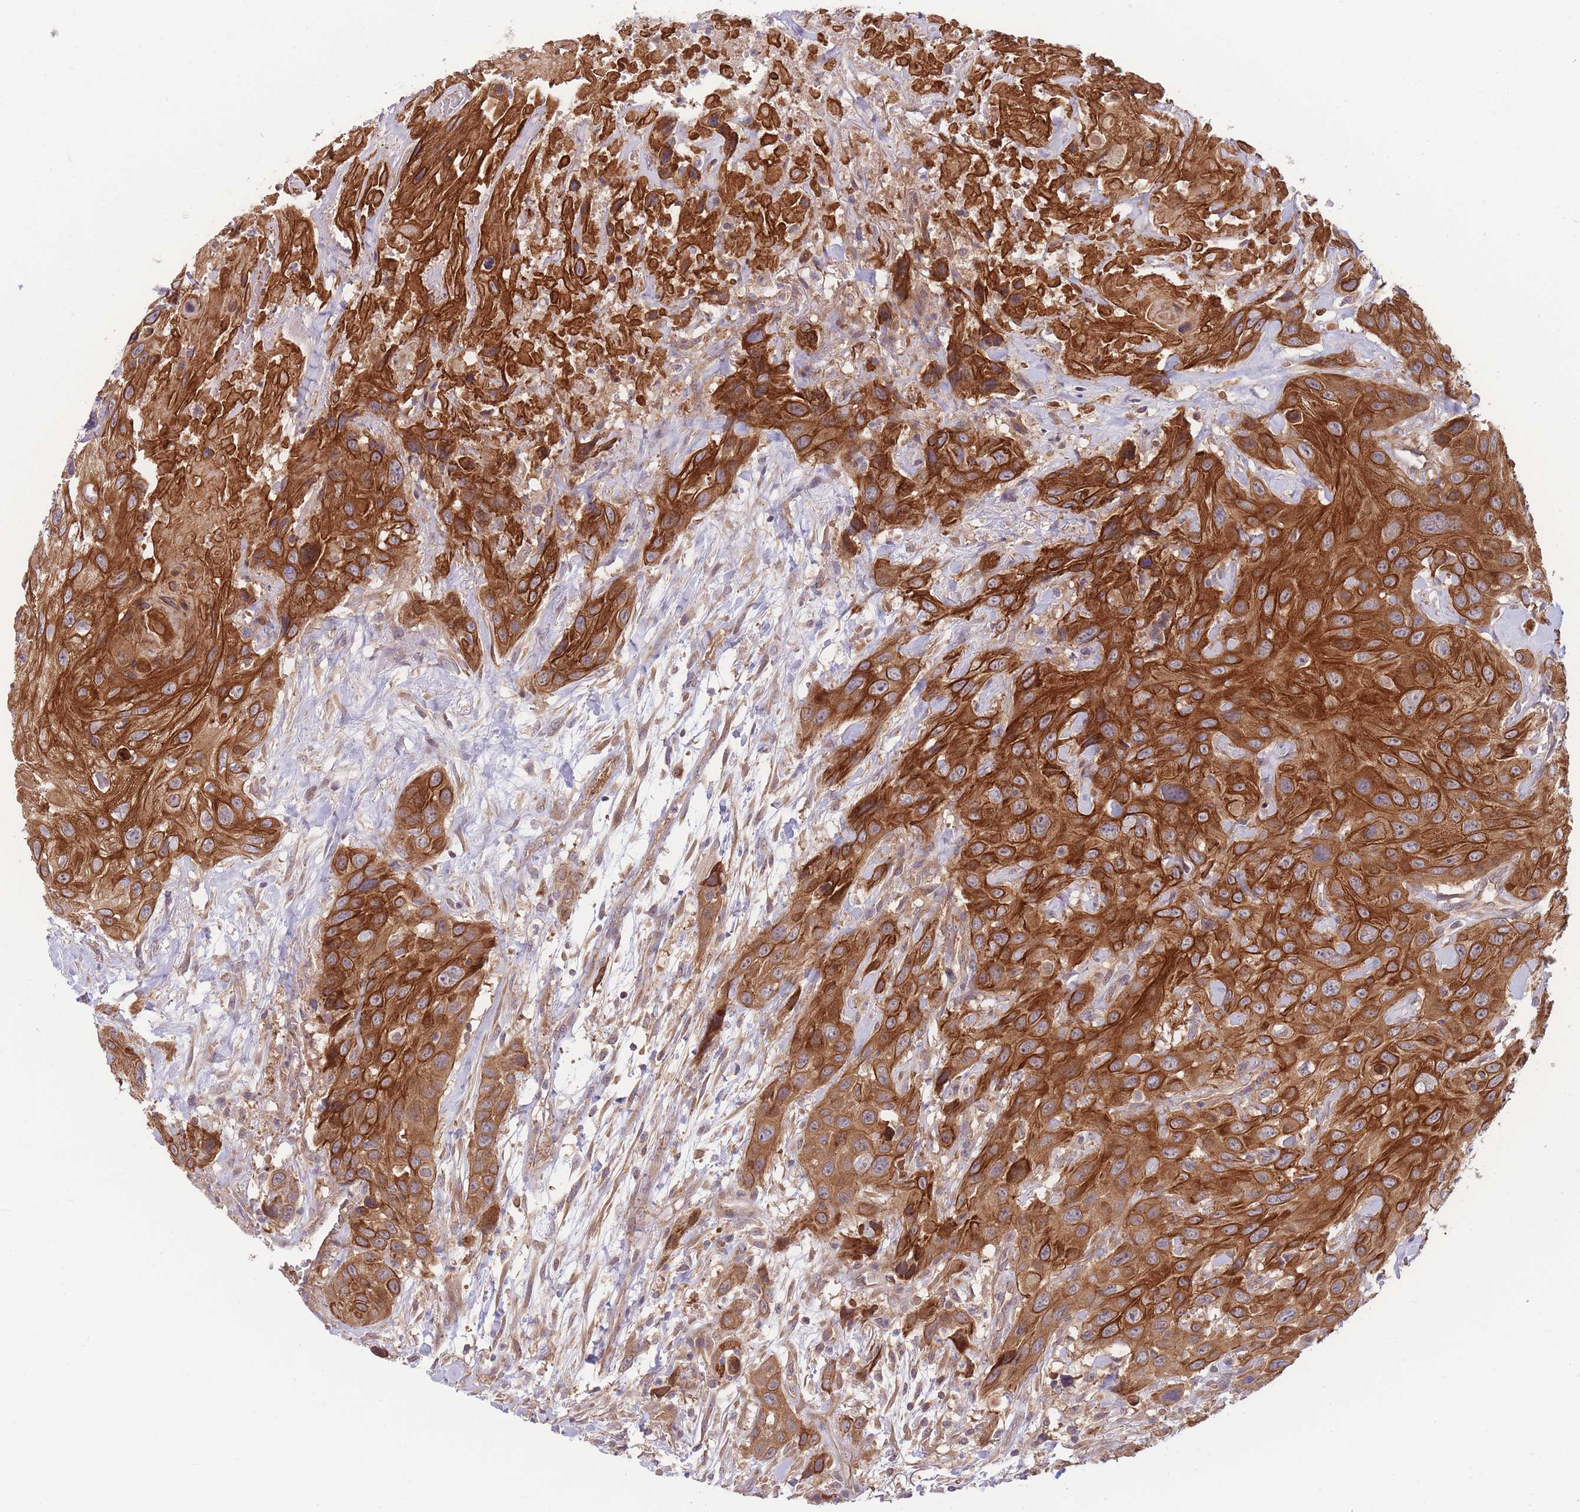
{"staining": {"intensity": "strong", "quantity": ">75%", "location": "cytoplasmic/membranous"}, "tissue": "head and neck cancer", "cell_type": "Tumor cells", "image_type": "cancer", "snomed": [{"axis": "morphology", "description": "Squamous cell carcinoma, NOS"}, {"axis": "topography", "description": "Head-Neck"}], "caption": "Brown immunohistochemical staining in squamous cell carcinoma (head and neck) displays strong cytoplasmic/membranous positivity in approximately >75% of tumor cells. Using DAB (3,3'-diaminobenzidine) (brown) and hematoxylin (blue) stains, captured at high magnification using brightfield microscopy.", "gene": "PFDN6", "patient": {"sex": "male", "age": 81}}